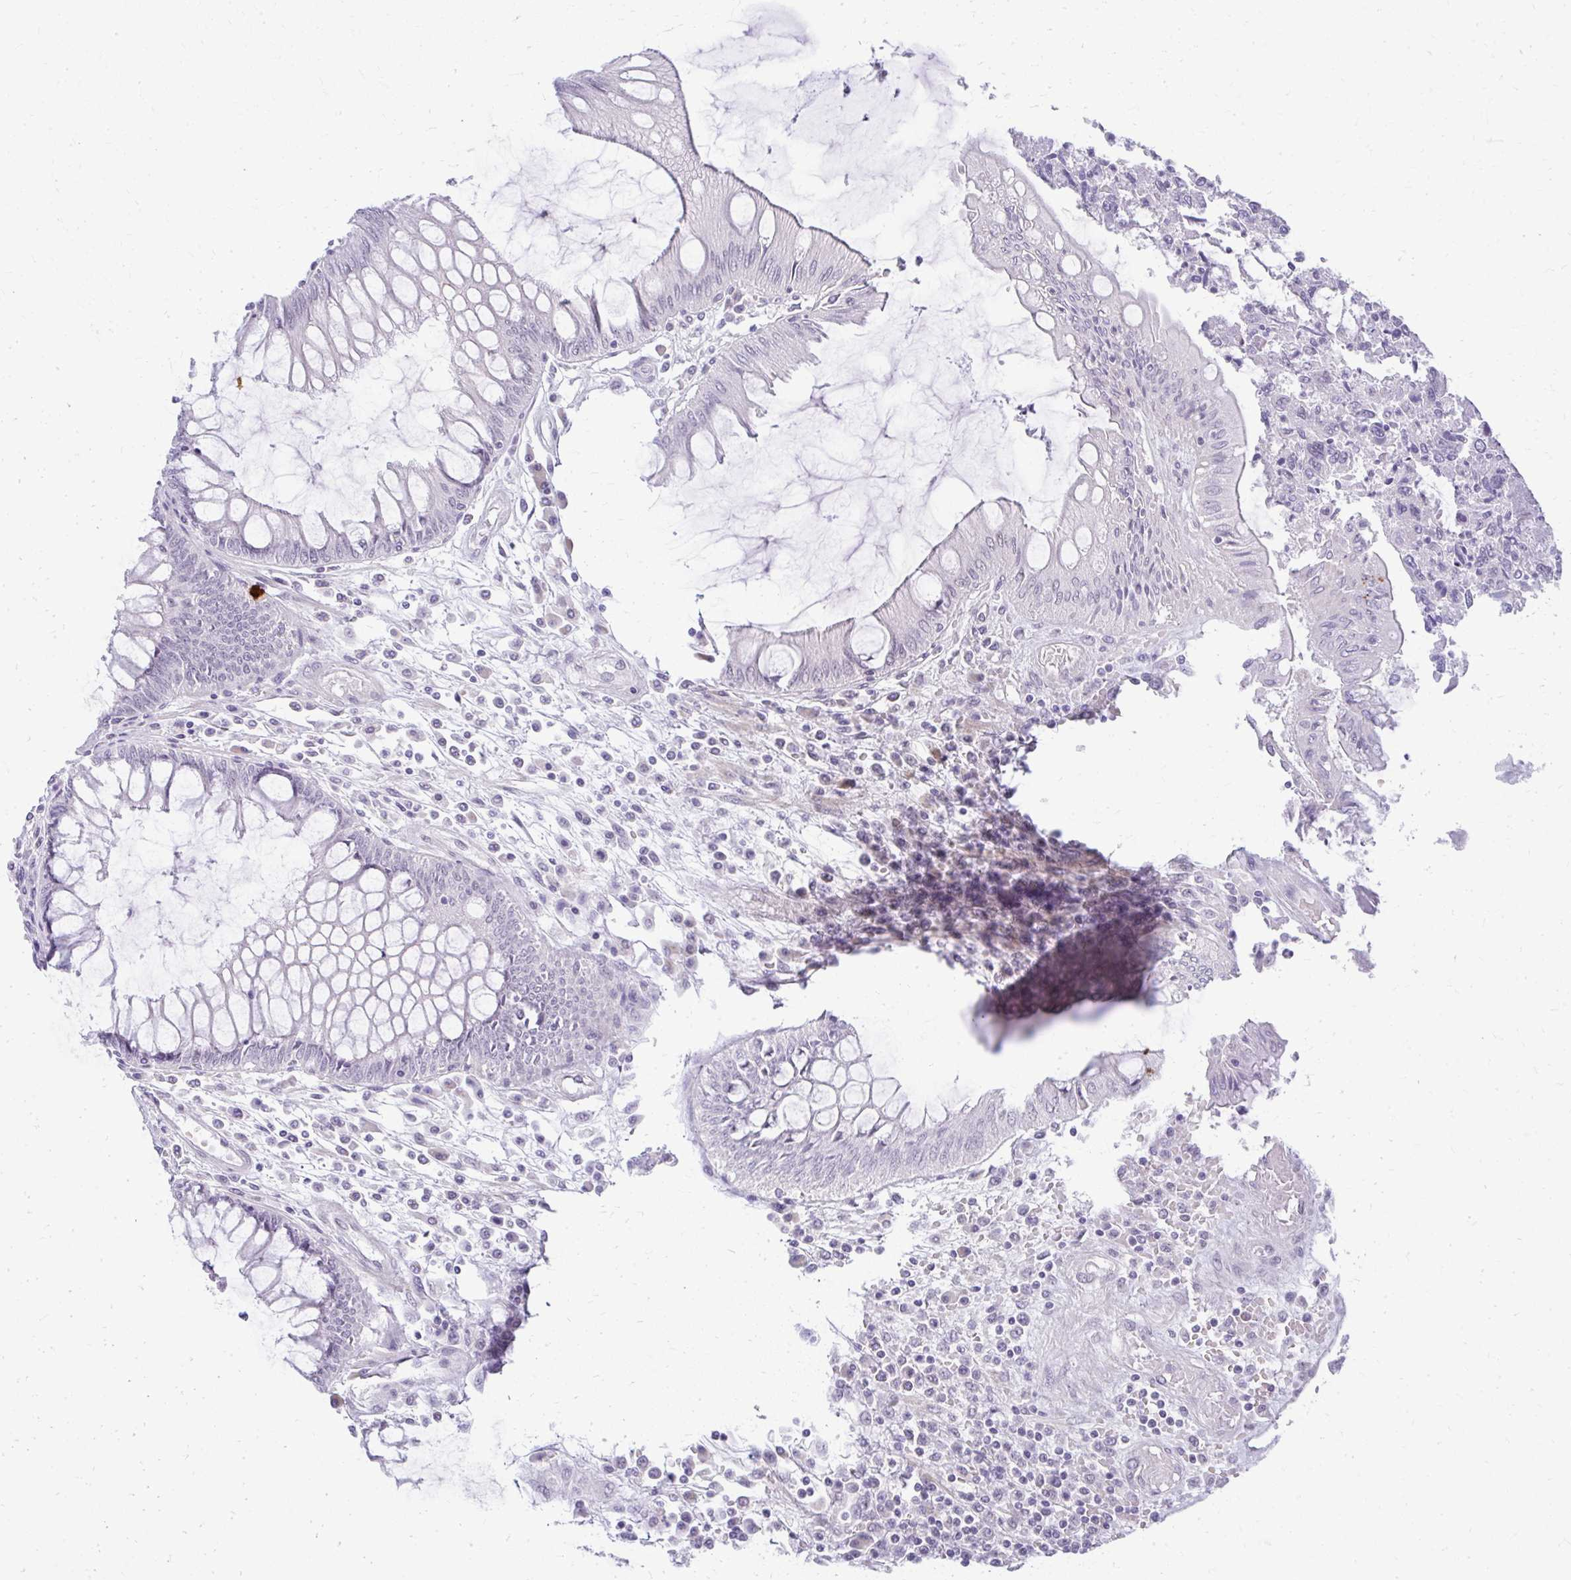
{"staining": {"intensity": "negative", "quantity": "none", "location": "none"}, "tissue": "colorectal cancer", "cell_type": "Tumor cells", "image_type": "cancer", "snomed": [{"axis": "morphology", "description": "Adenocarcinoma, NOS"}, {"axis": "topography", "description": "Colon"}], "caption": "Image shows no significant protein expression in tumor cells of colorectal cancer.", "gene": "TEX33", "patient": {"sex": "female", "age": 67}}